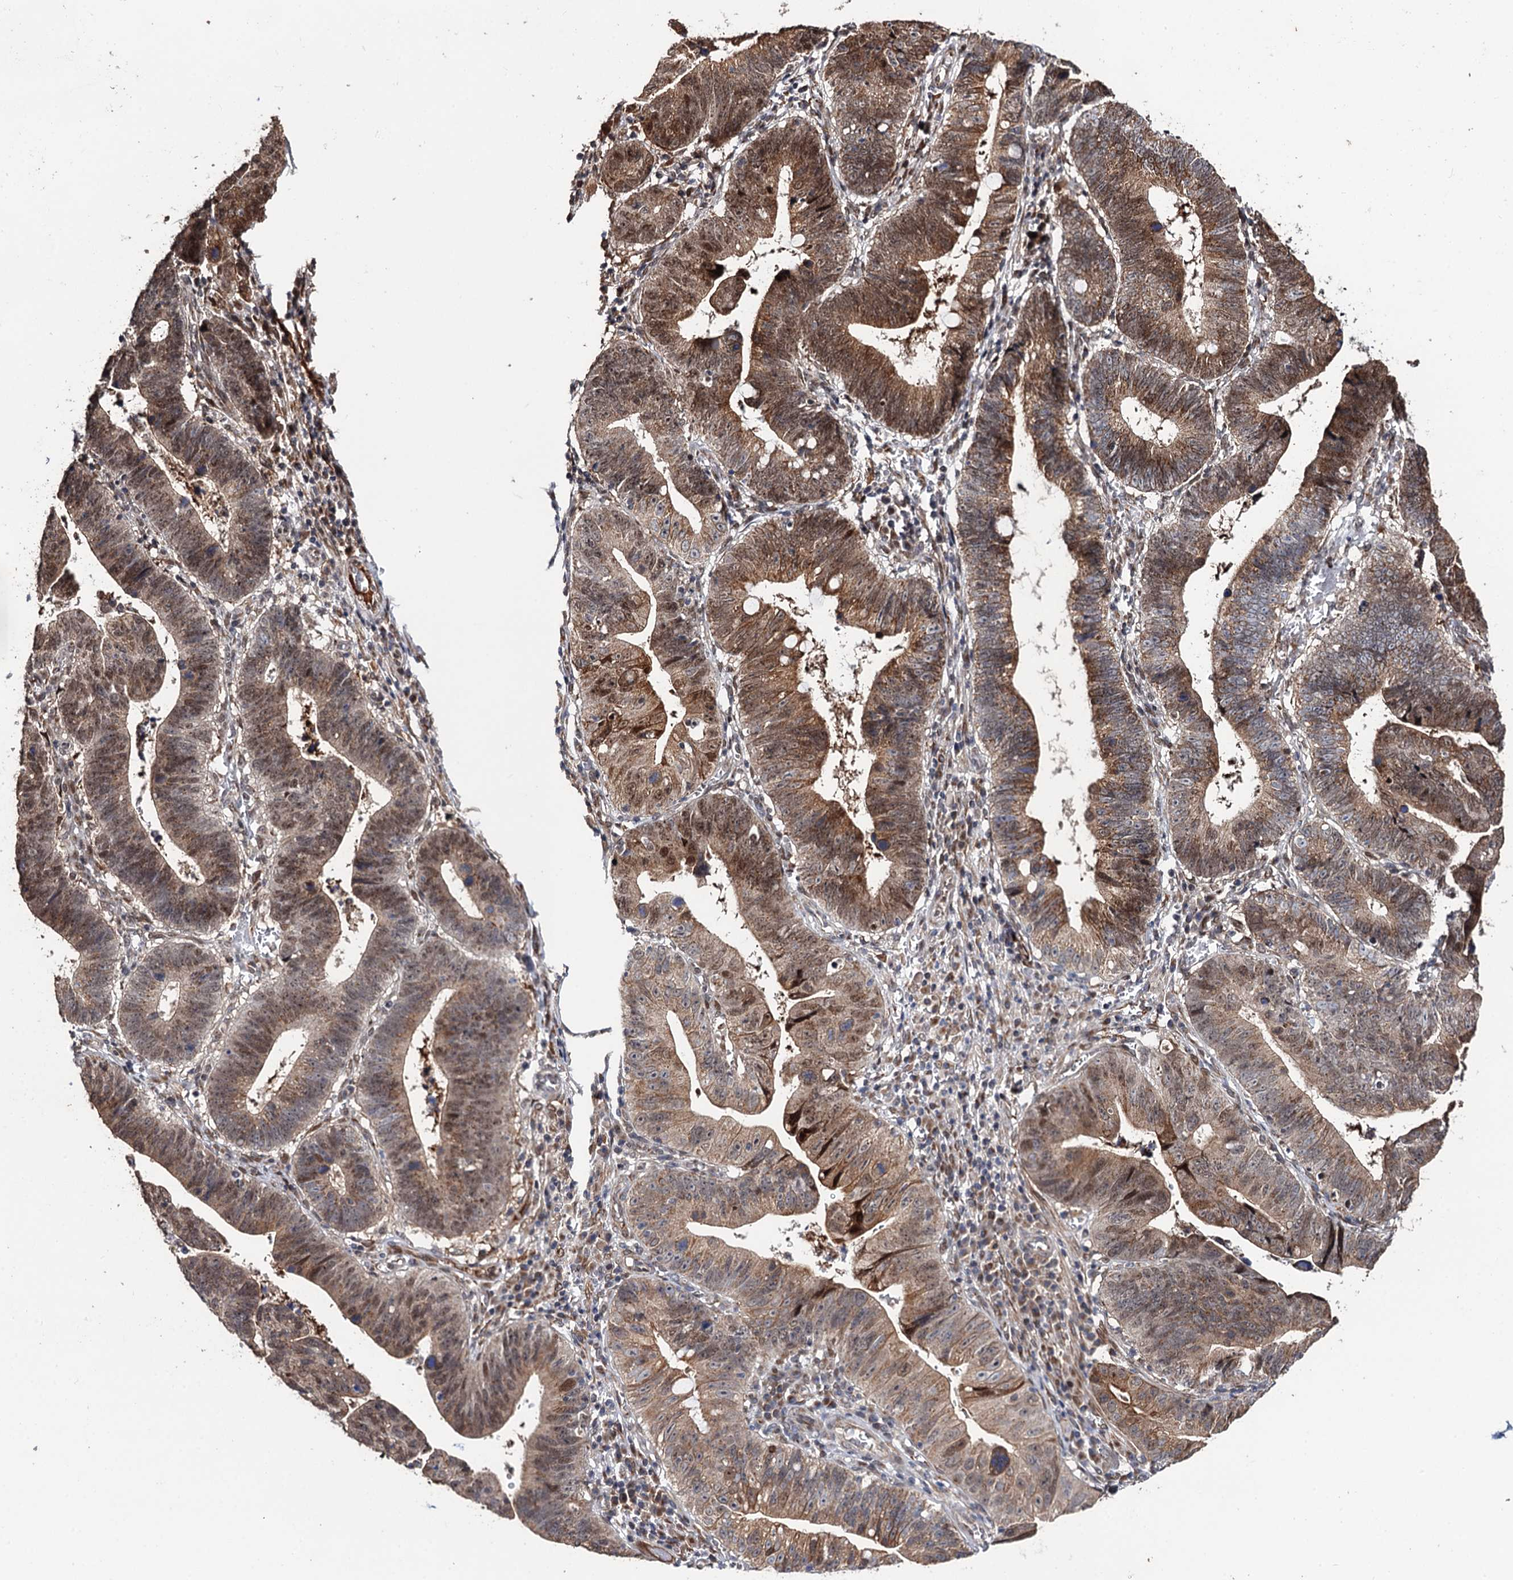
{"staining": {"intensity": "moderate", "quantity": ">75%", "location": "cytoplasmic/membranous,nuclear"}, "tissue": "stomach cancer", "cell_type": "Tumor cells", "image_type": "cancer", "snomed": [{"axis": "morphology", "description": "Adenocarcinoma, NOS"}, {"axis": "topography", "description": "Stomach"}], "caption": "Protein expression analysis of human stomach cancer reveals moderate cytoplasmic/membranous and nuclear positivity in about >75% of tumor cells.", "gene": "LRRC63", "patient": {"sex": "male", "age": 59}}